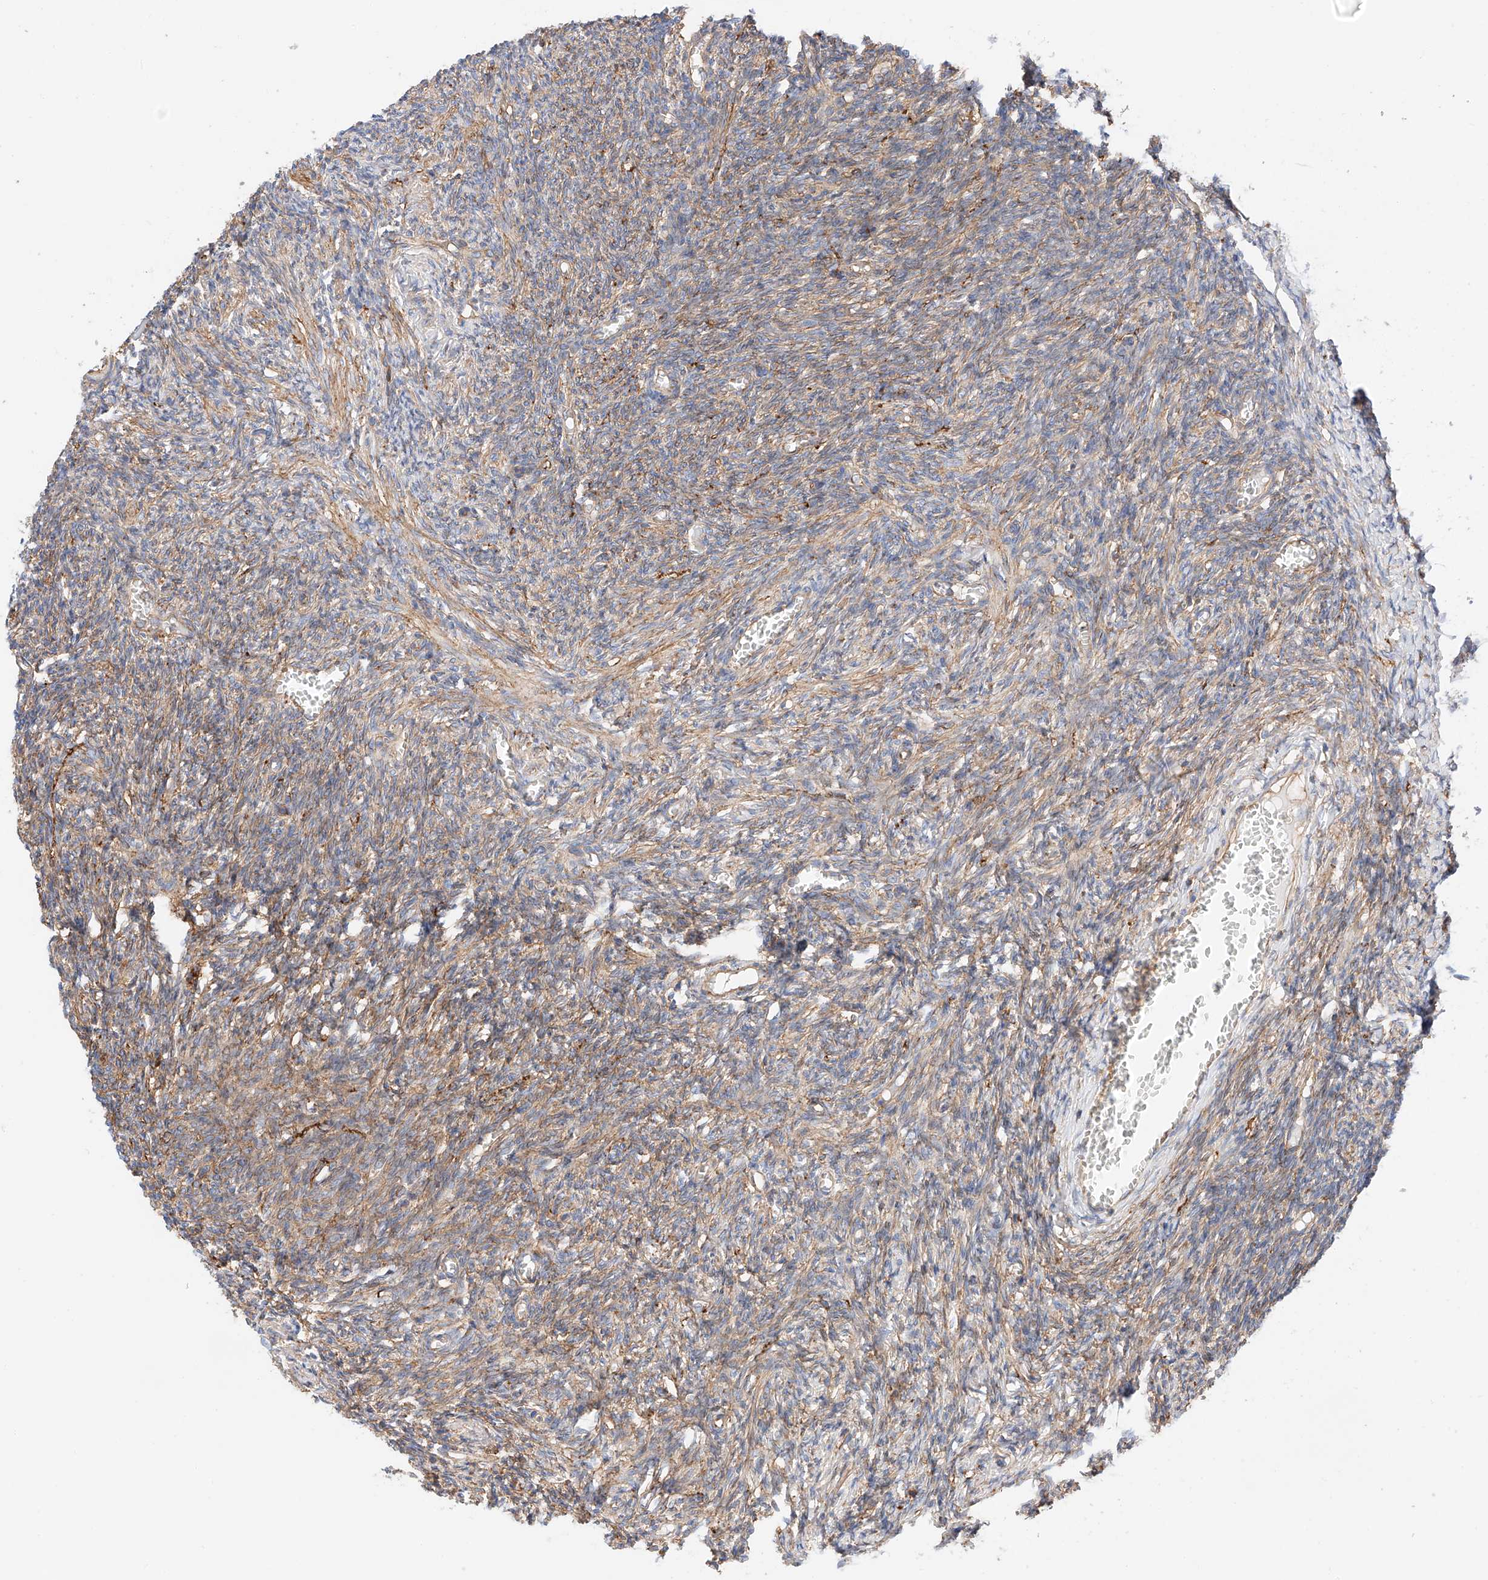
{"staining": {"intensity": "weak", "quantity": "25%-75%", "location": "cytoplasmic/membranous"}, "tissue": "ovary", "cell_type": "Ovarian stroma cells", "image_type": "normal", "snomed": [{"axis": "morphology", "description": "Normal tissue, NOS"}, {"axis": "topography", "description": "Ovary"}], "caption": "Ovarian stroma cells display weak cytoplasmic/membranous positivity in about 25%-75% of cells in benign ovary. (brown staining indicates protein expression, while blue staining denotes nuclei).", "gene": "ENSG00000259132", "patient": {"sex": "female", "age": 27}}